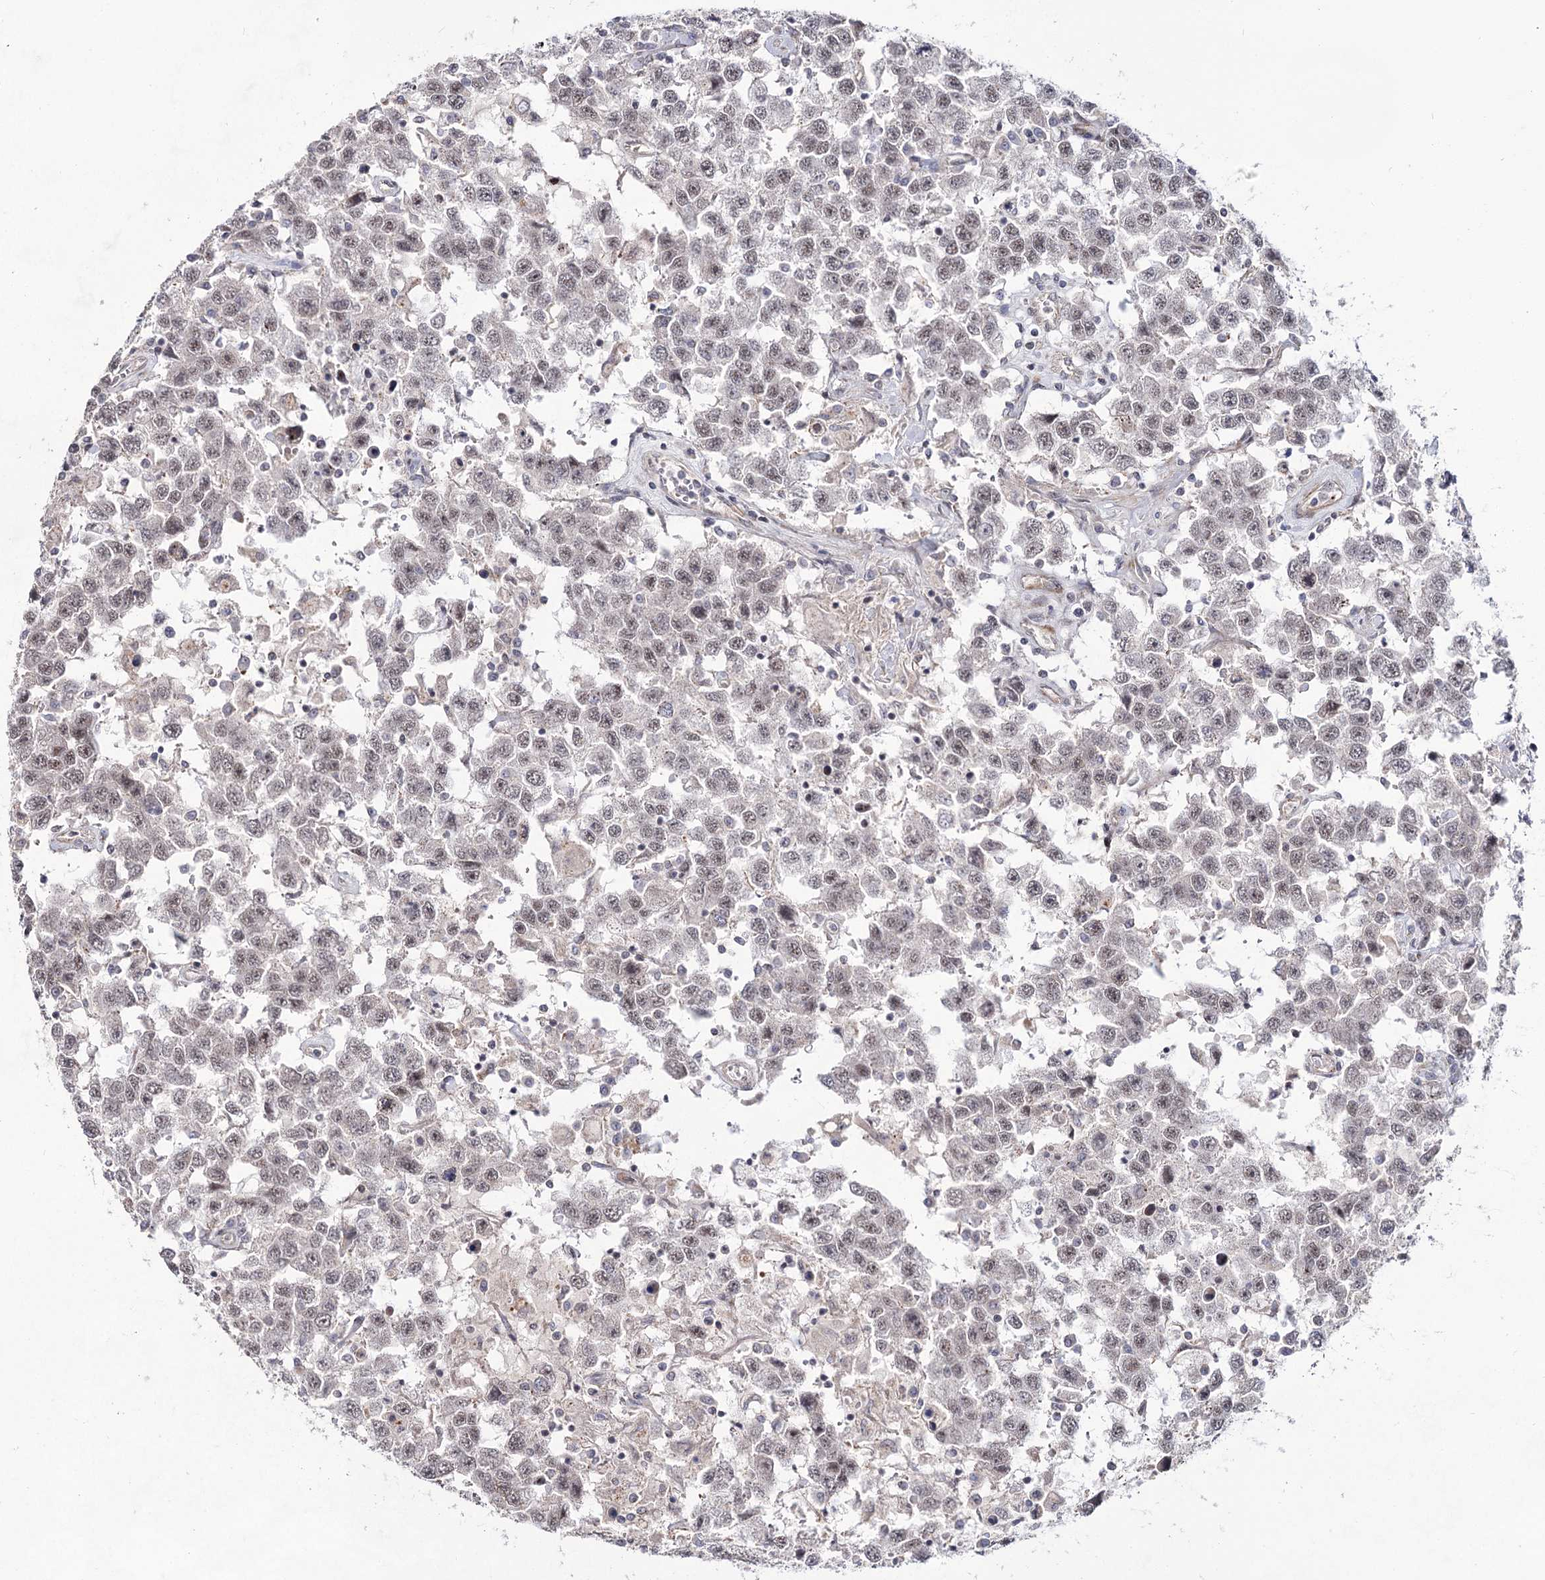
{"staining": {"intensity": "negative", "quantity": "none", "location": "none"}, "tissue": "testis cancer", "cell_type": "Tumor cells", "image_type": "cancer", "snomed": [{"axis": "morphology", "description": "Seminoma, NOS"}, {"axis": "topography", "description": "Testis"}], "caption": "Testis cancer was stained to show a protein in brown. There is no significant positivity in tumor cells.", "gene": "ATL2", "patient": {"sex": "male", "age": 41}}